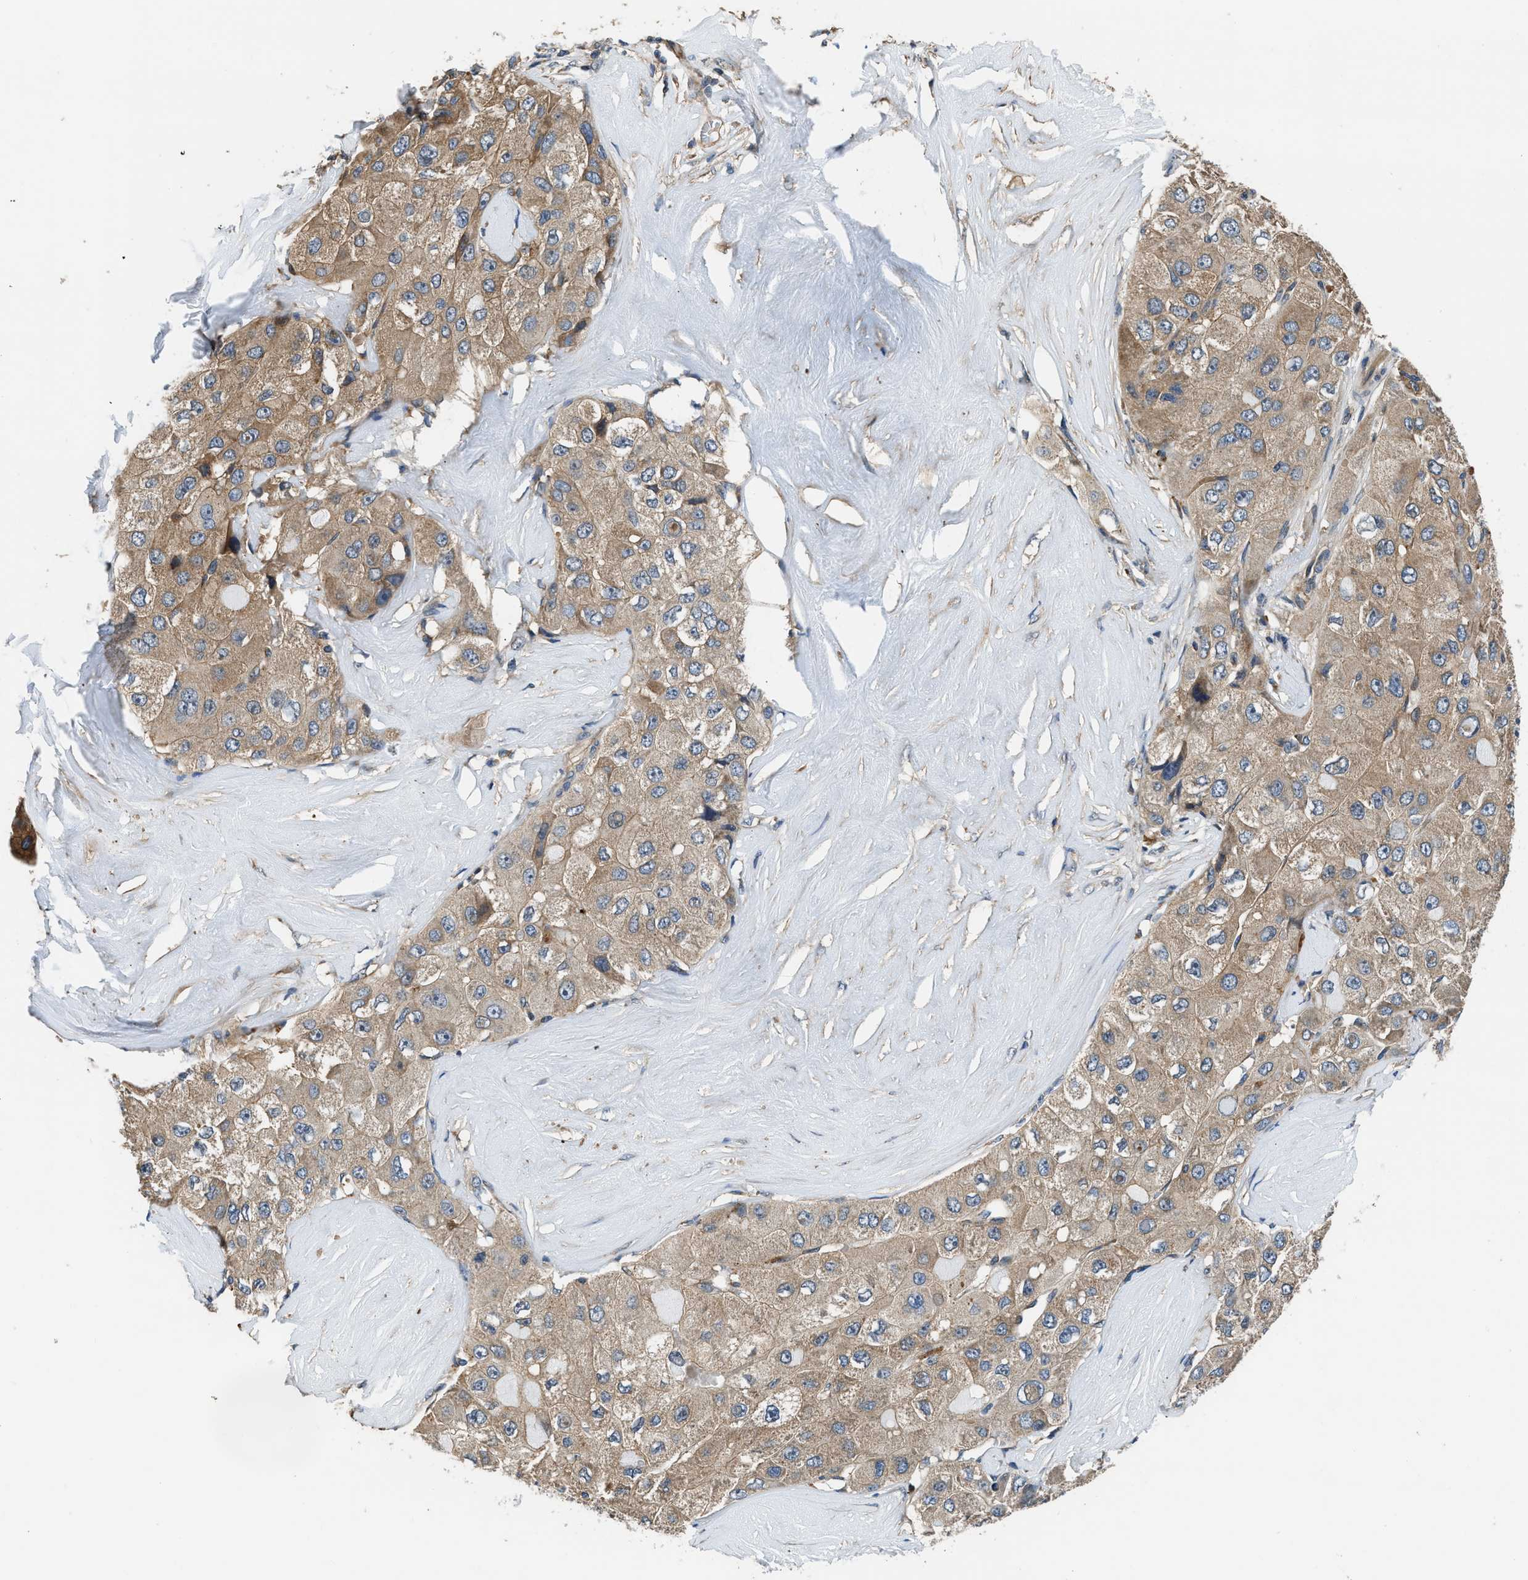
{"staining": {"intensity": "moderate", "quantity": ">75%", "location": "cytoplasmic/membranous"}, "tissue": "liver cancer", "cell_type": "Tumor cells", "image_type": "cancer", "snomed": [{"axis": "morphology", "description": "Carcinoma, Hepatocellular, NOS"}, {"axis": "topography", "description": "Liver"}], "caption": "DAB immunohistochemical staining of human liver cancer displays moderate cytoplasmic/membranous protein positivity in approximately >75% of tumor cells.", "gene": "IL3RA", "patient": {"sex": "male", "age": 80}}